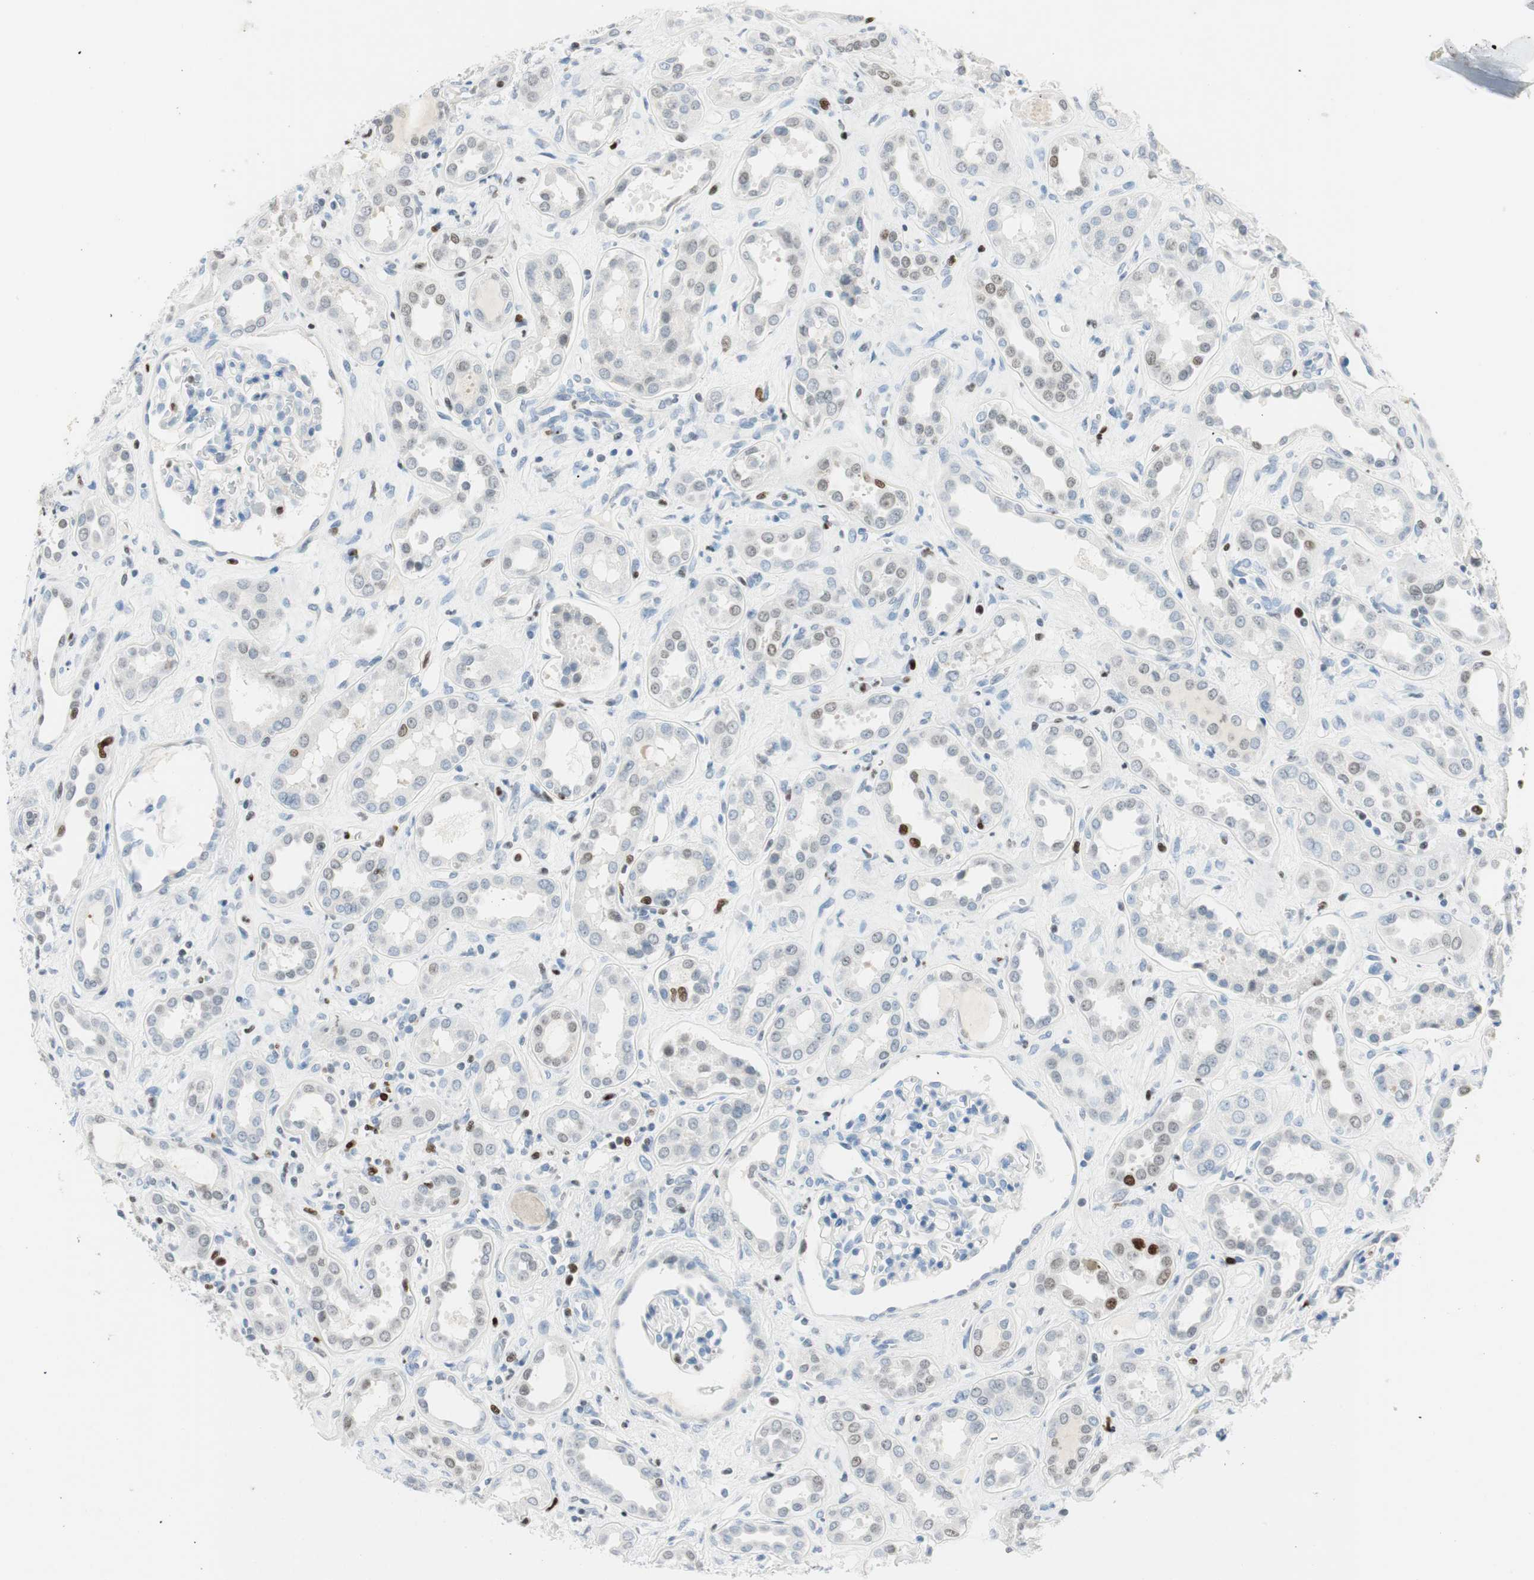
{"staining": {"intensity": "negative", "quantity": "none", "location": "none"}, "tissue": "kidney", "cell_type": "Cells in glomeruli", "image_type": "normal", "snomed": [{"axis": "morphology", "description": "Normal tissue, NOS"}, {"axis": "topography", "description": "Kidney"}], "caption": "High power microscopy image of an immunohistochemistry (IHC) photomicrograph of unremarkable kidney, revealing no significant expression in cells in glomeruli.", "gene": "EZH2", "patient": {"sex": "male", "age": 59}}